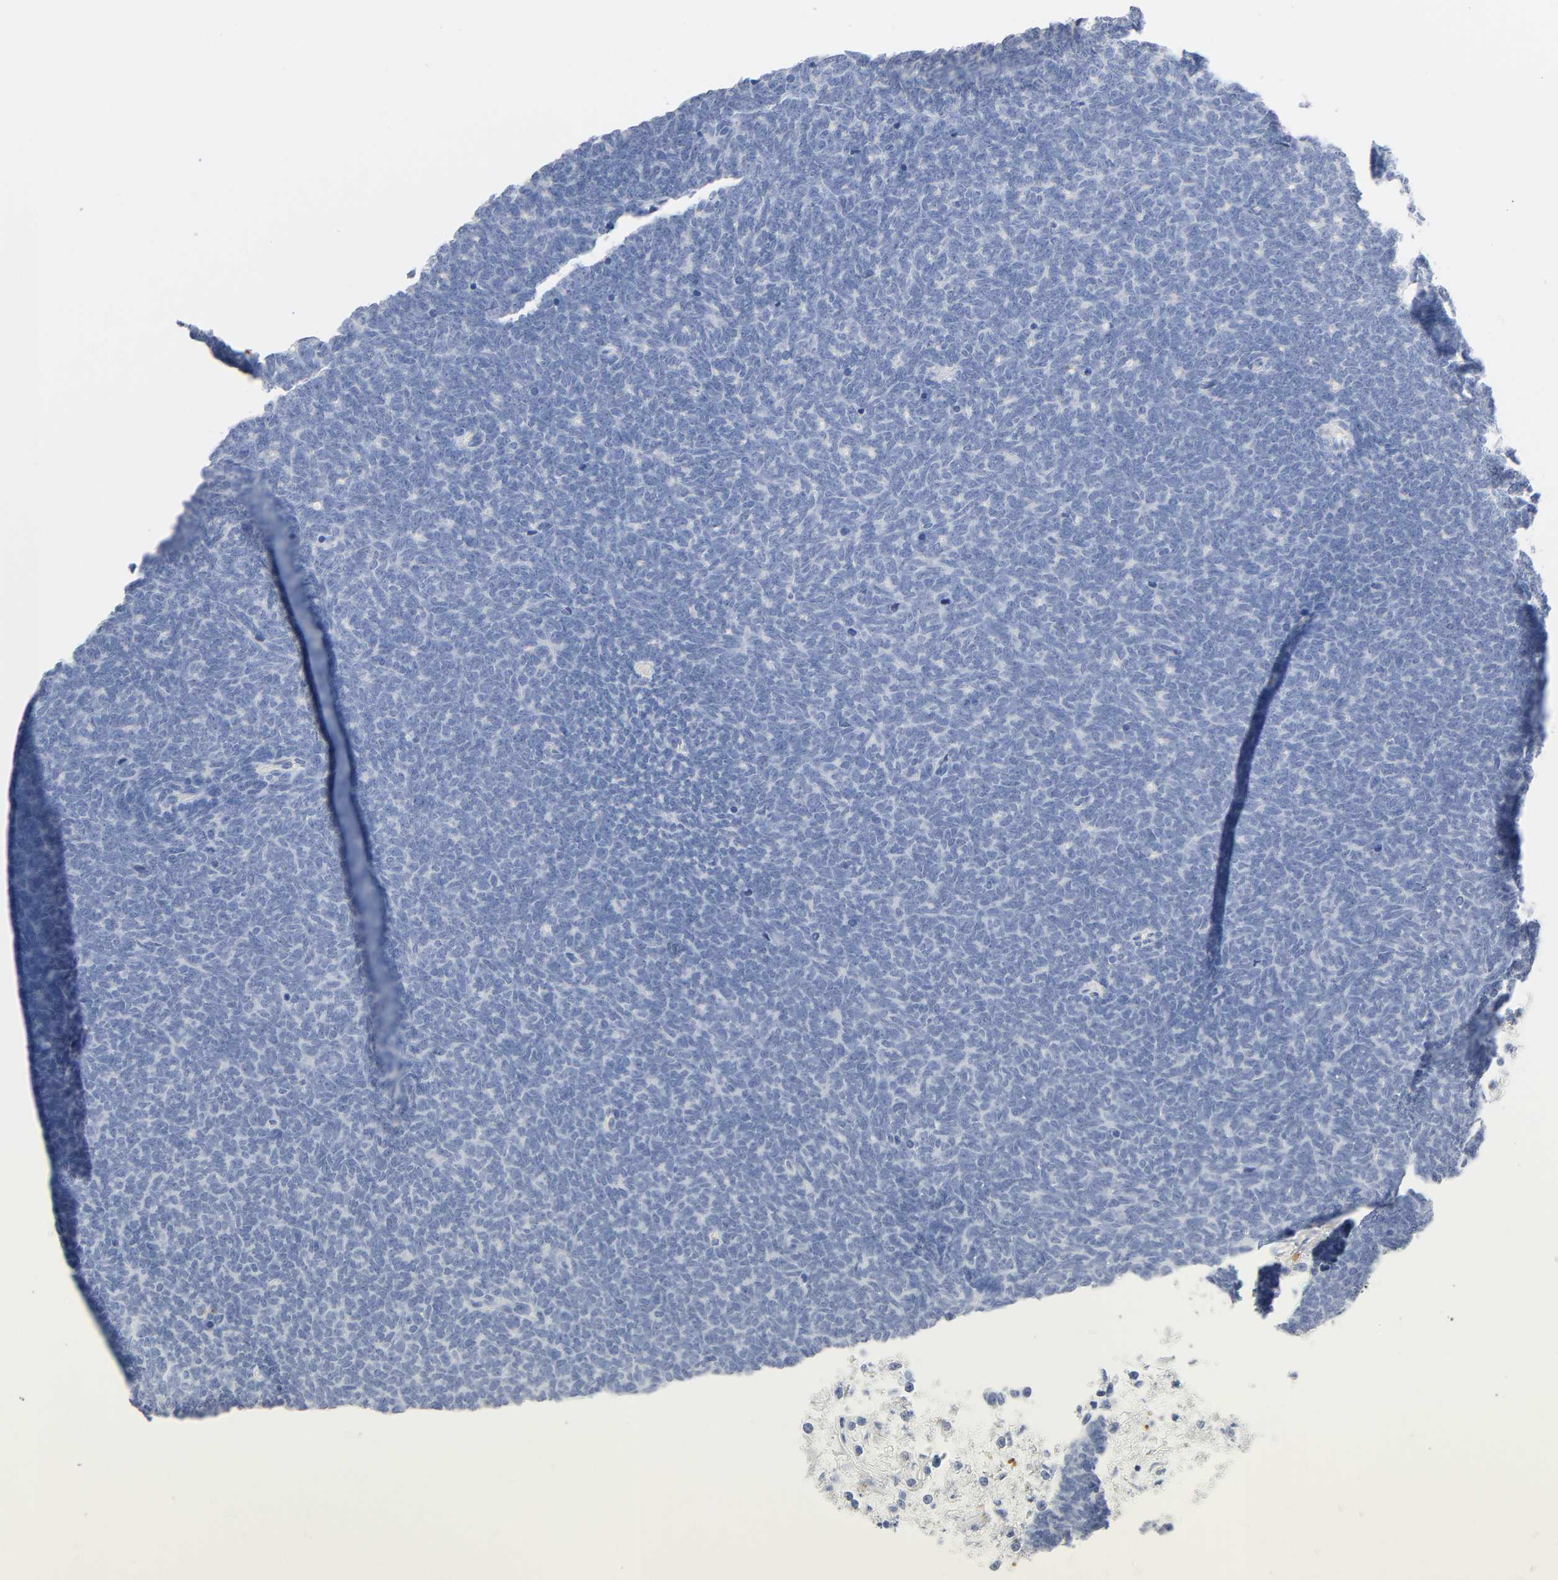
{"staining": {"intensity": "negative", "quantity": "none", "location": "none"}, "tissue": "renal cancer", "cell_type": "Tumor cells", "image_type": "cancer", "snomed": [{"axis": "morphology", "description": "Neoplasm, malignant, NOS"}, {"axis": "topography", "description": "Kidney"}], "caption": "Micrograph shows no significant protein positivity in tumor cells of renal neoplasm (malignant). (DAB (3,3'-diaminobenzidine) immunohistochemistry (IHC) with hematoxylin counter stain).", "gene": "PLP1", "patient": {"sex": "male", "age": 28}}